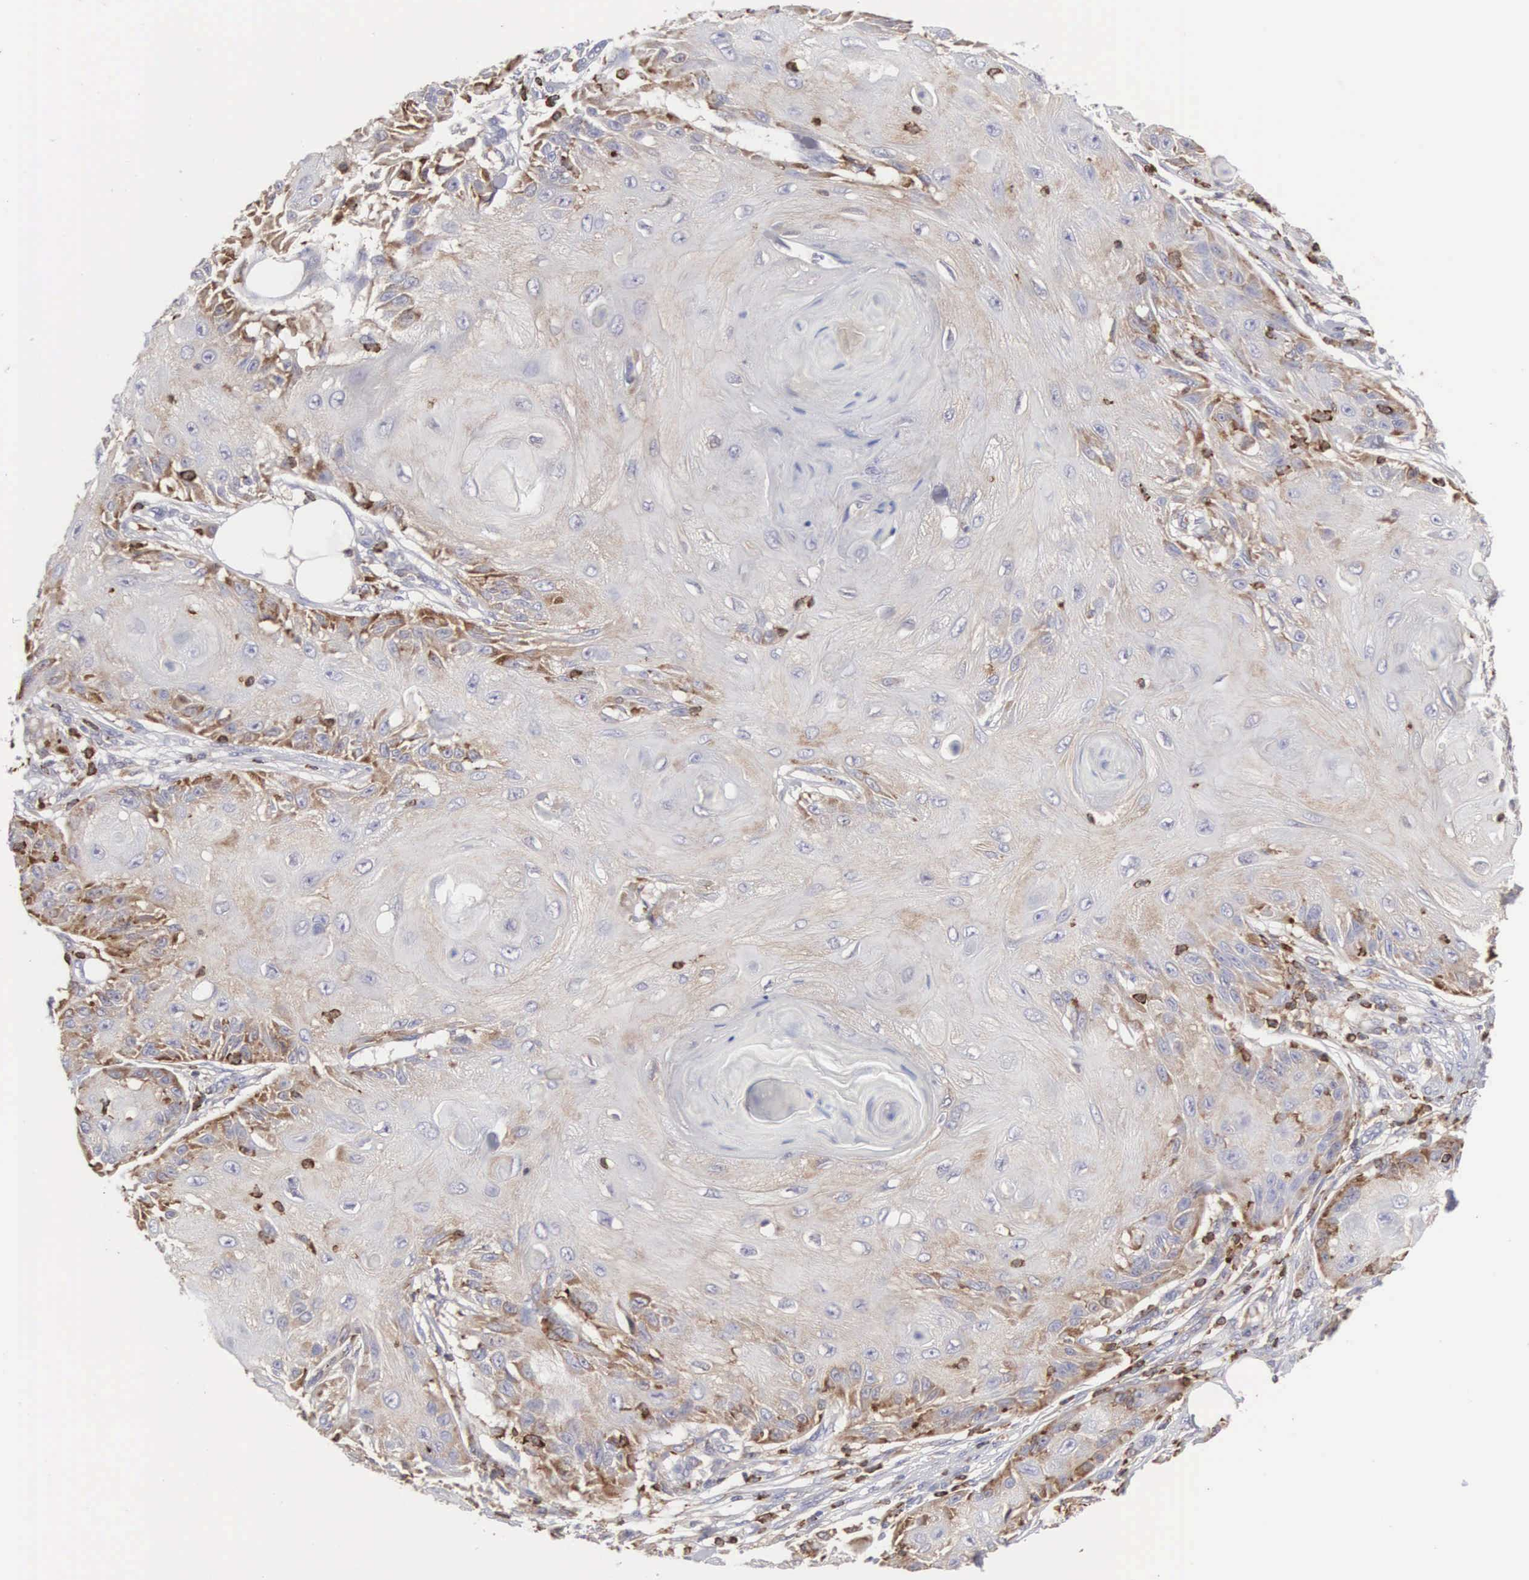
{"staining": {"intensity": "weak", "quantity": "25%-75%", "location": "cytoplasmic/membranous"}, "tissue": "skin cancer", "cell_type": "Tumor cells", "image_type": "cancer", "snomed": [{"axis": "morphology", "description": "Squamous cell carcinoma, NOS"}, {"axis": "topography", "description": "Skin"}], "caption": "There is low levels of weak cytoplasmic/membranous expression in tumor cells of skin cancer, as demonstrated by immunohistochemical staining (brown color).", "gene": "SH3BP1", "patient": {"sex": "female", "age": 88}}